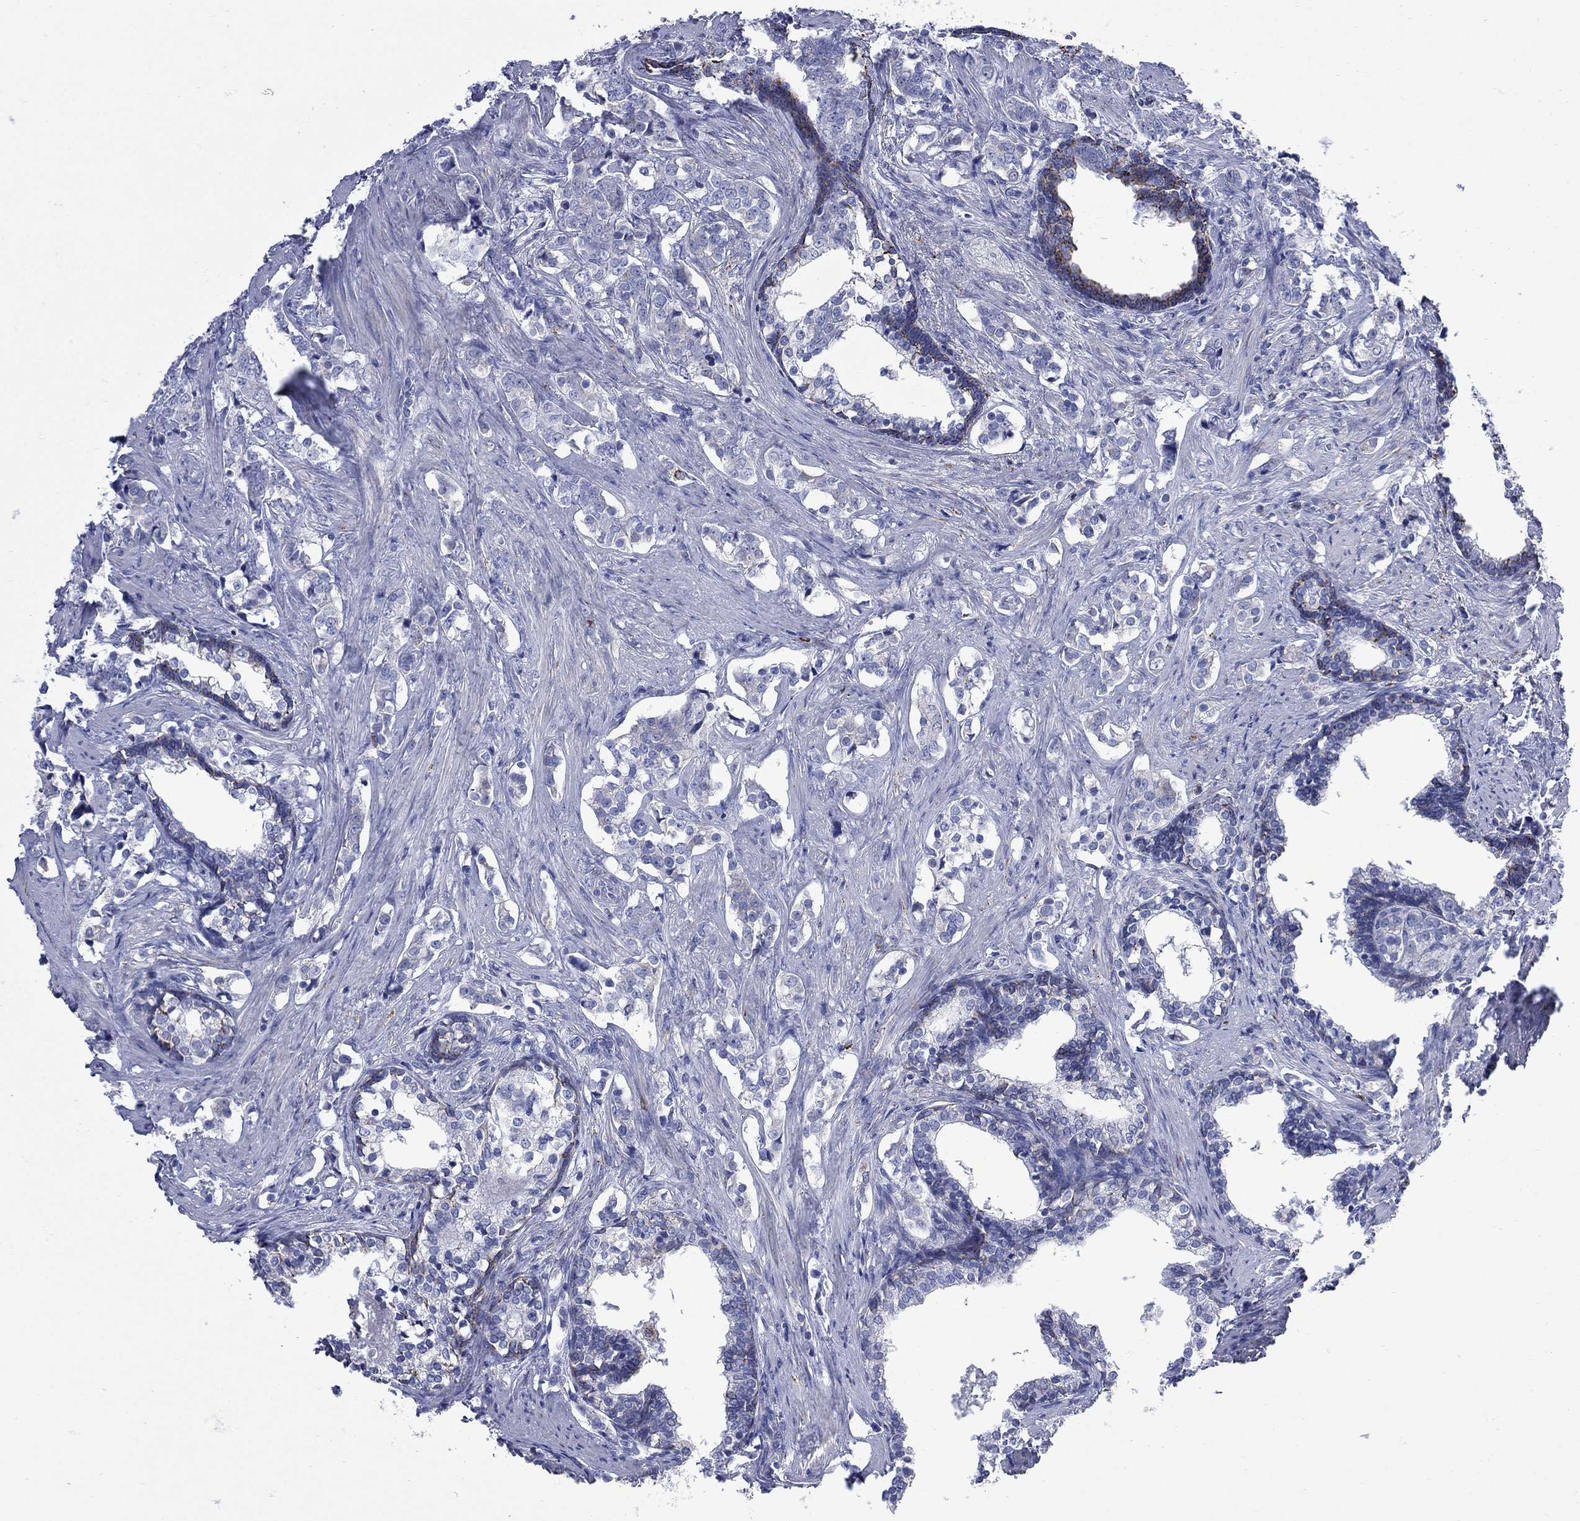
{"staining": {"intensity": "strong", "quantity": "<25%", "location": "cytoplasmic/membranous"}, "tissue": "prostate cancer", "cell_type": "Tumor cells", "image_type": "cancer", "snomed": [{"axis": "morphology", "description": "Adenocarcinoma, NOS"}, {"axis": "topography", "description": "Prostate and seminal vesicle, NOS"}], "caption": "Tumor cells show medium levels of strong cytoplasmic/membranous expression in about <25% of cells in prostate cancer. The staining is performed using DAB (3,3'-diaminobenzidine) brown chromogen to label protein expression. The nuclei are counter-stained blue using hematoxylin.", "gene": "SESTD1", "patient": {"sex": "male", "age": 63}}